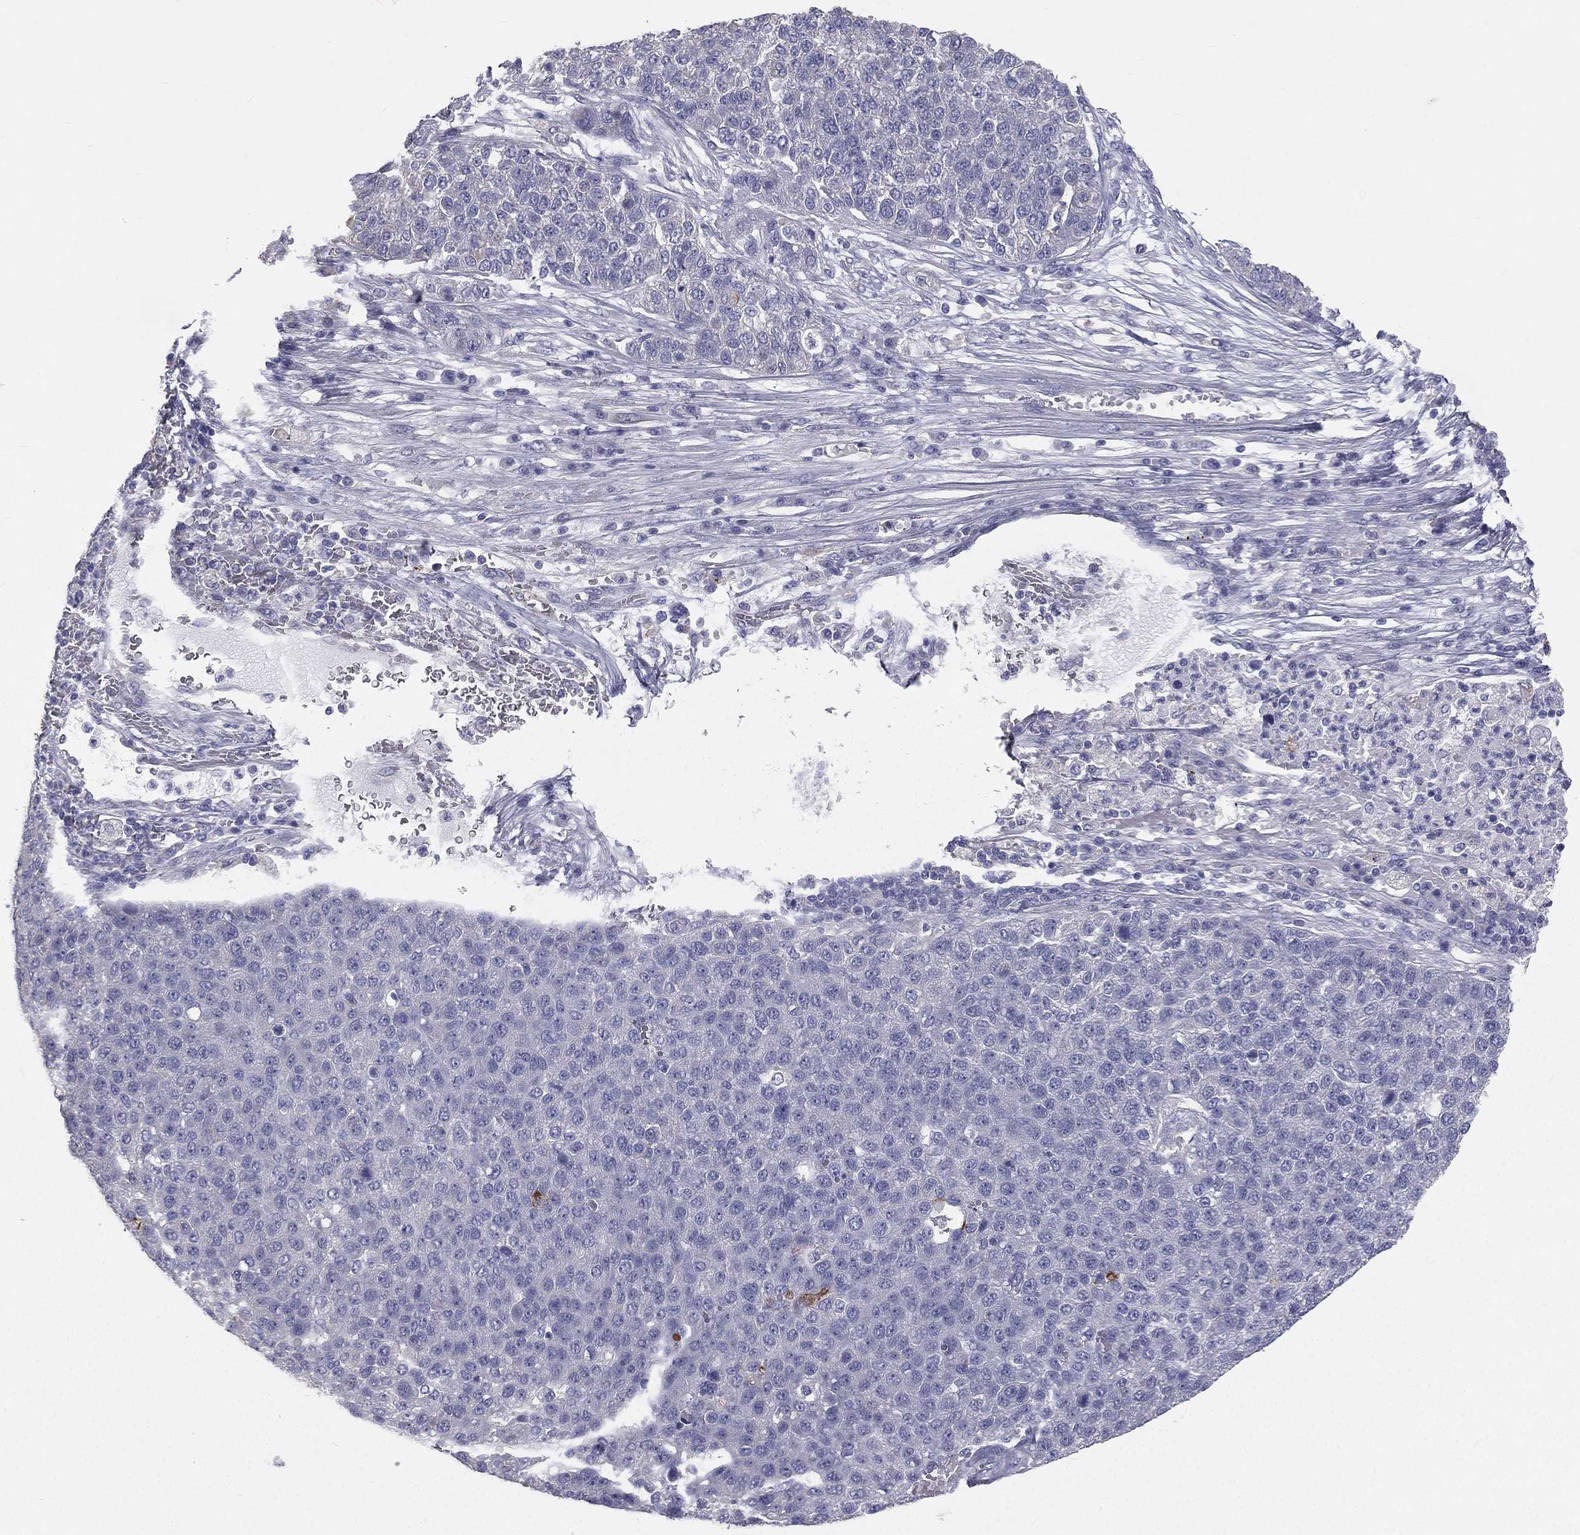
{"staining": {"intensity": "negative", "quantity": "none", "location": "none"}, "tissue": "pancreatic cancer", "cell_type": "Tumor cells", "image_type": "cancer", "snomed": [{"axis": "morphology", "description": "Adenocarcinoma, NOS"}, {"axis": "topography", "description": "Pancreas"}], "caption": "Tumor cells are negative for protein expression in human pancreatic cancer. Nuclei are stained in blue.", "gene": "MUC13", "patient": {"sex": "female", "age": 61}}